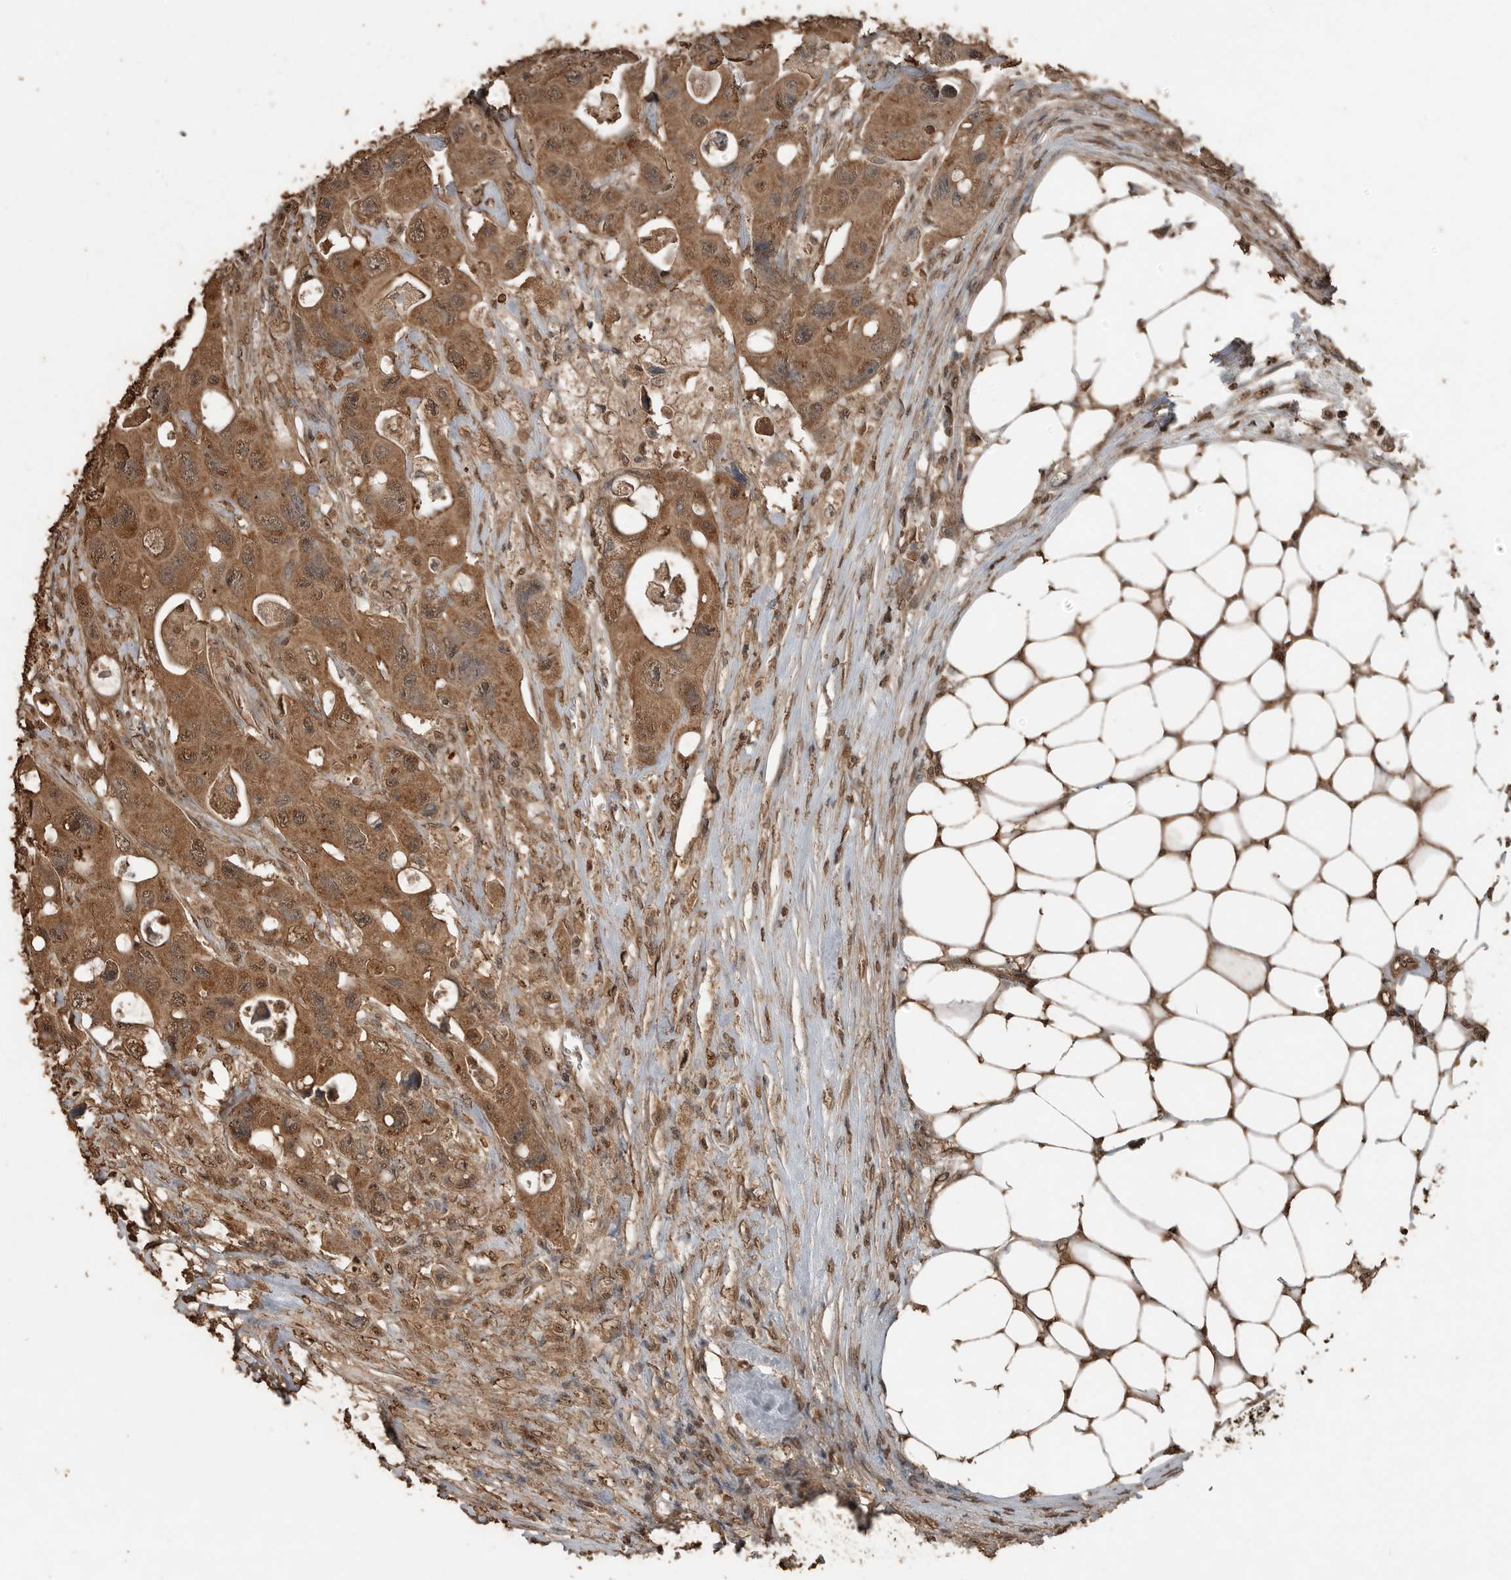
{"staining": {"intensity": "moderate", "quantity": ">75%", "location": "cytoplasmic/membranous,nuclear"}, "tissue": "colorectal cancer", "cell_type": "Tumor cells", "image_type": "cancer", "snomed": [{"axis": "morphology", "description": "Adenocarcinoma, NOS"}, {"axis": "topography", "description": "Colon"}], "caption": "Tumor cells demonstrate medium levels of moderate cytoplasmic/membranous and nuclear expression in approximately >75% of cells in colorectal cancer (adenocarcinoma).", "gene": "BLZF1", "patient": {"sex": "female", "age": 46}}